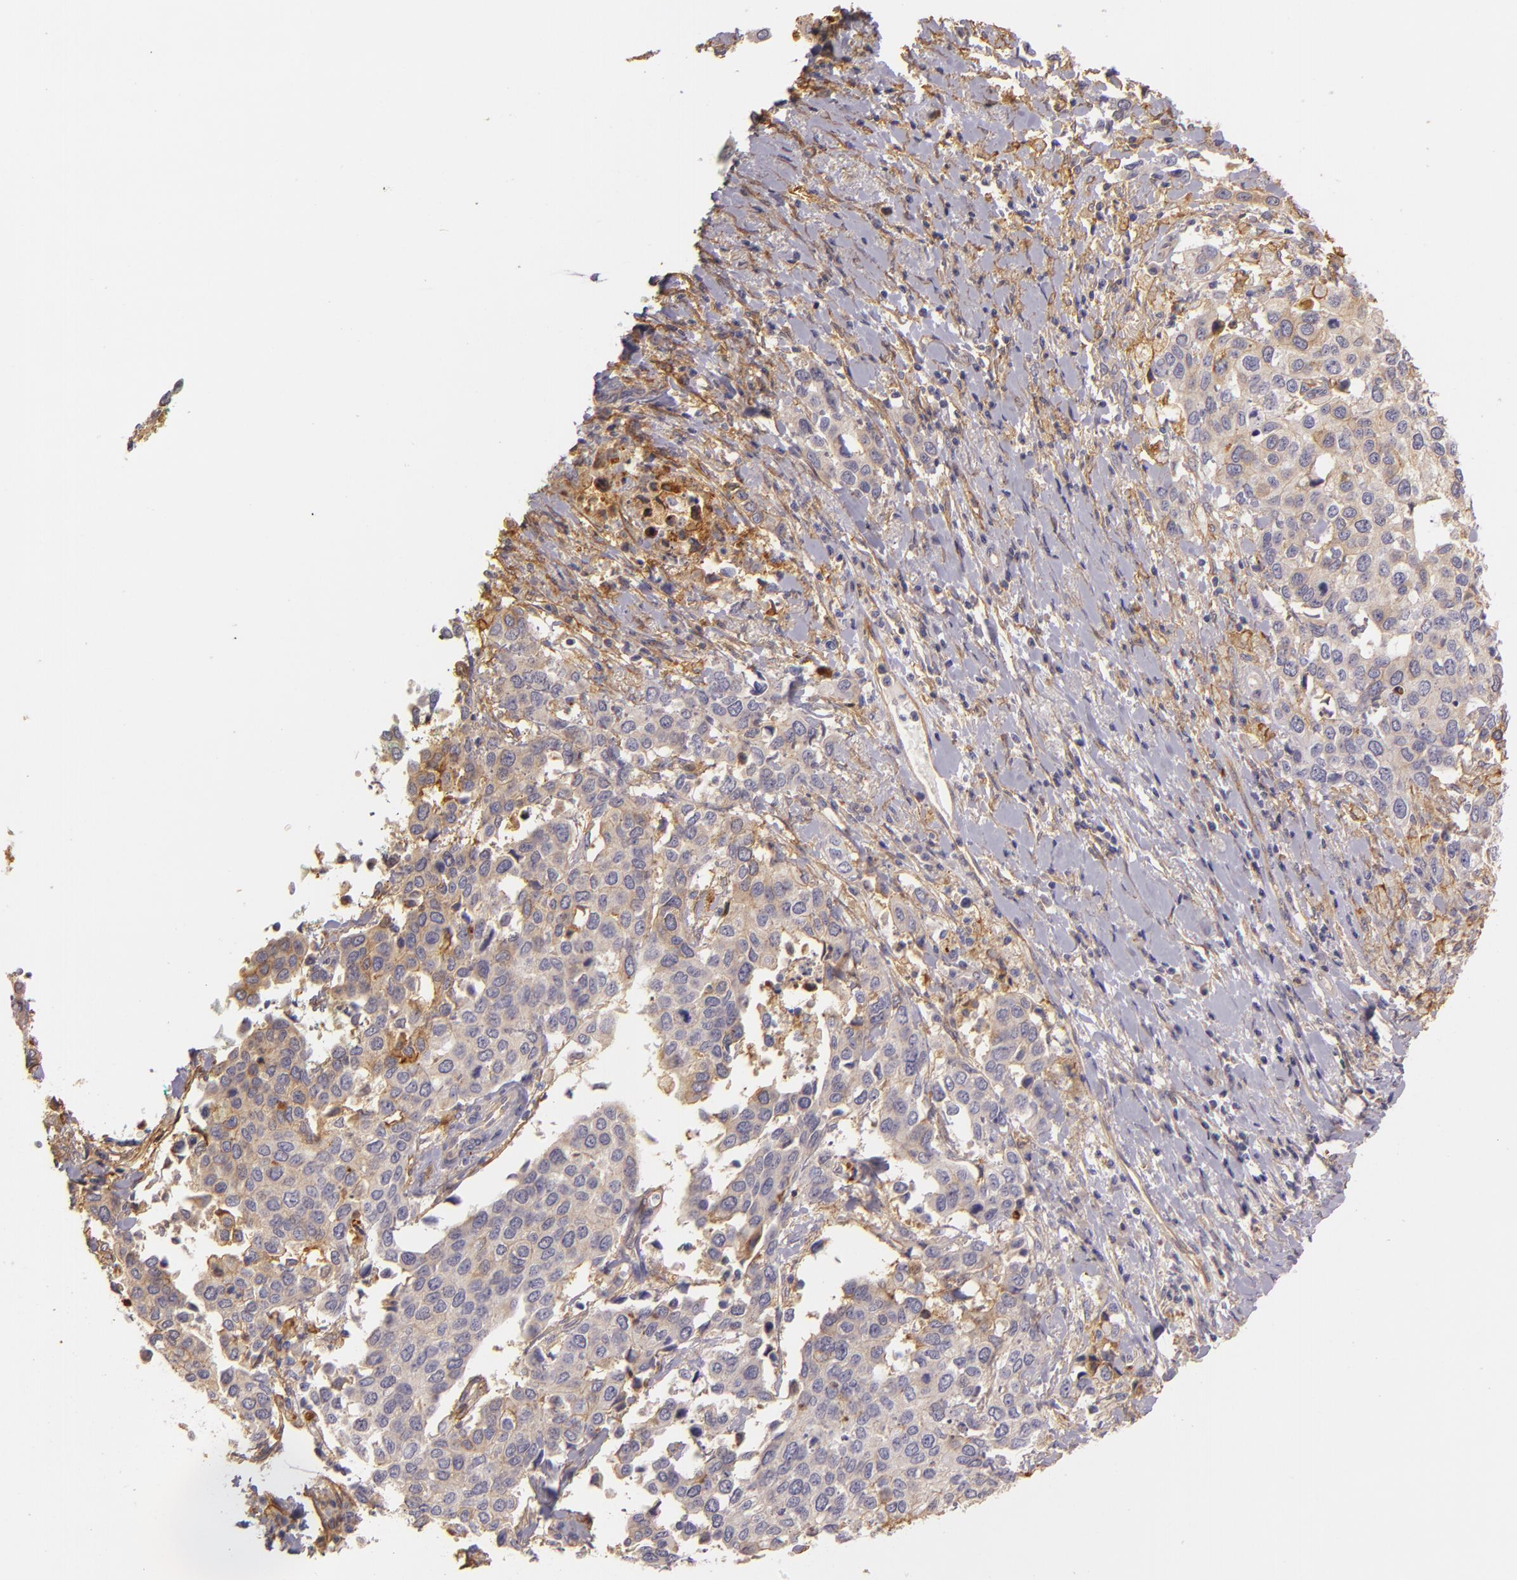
{"staining": {"intensity": "moderate", "quantity": "<25%", "location": "cytoplasmic/membranous"}, "tissue": "cervical cancer", "cell_type": "Tumor cells", "image_type": "cancer", "snomed": [{"axis": "morphology", "description": "Squamous cell carcinoma, NOS"}, {"axis": "topography", "description": "Cervix"}], "caption": "This is a micrograph of immunohistochemistry (IHC) staining of squamous cell carcinoma (cervical), which shows moderate staining in the cytoplasmic/membranous of tumor cells.", "gene": "CTSF", "patient": {"sex": "female", "age": 54}}